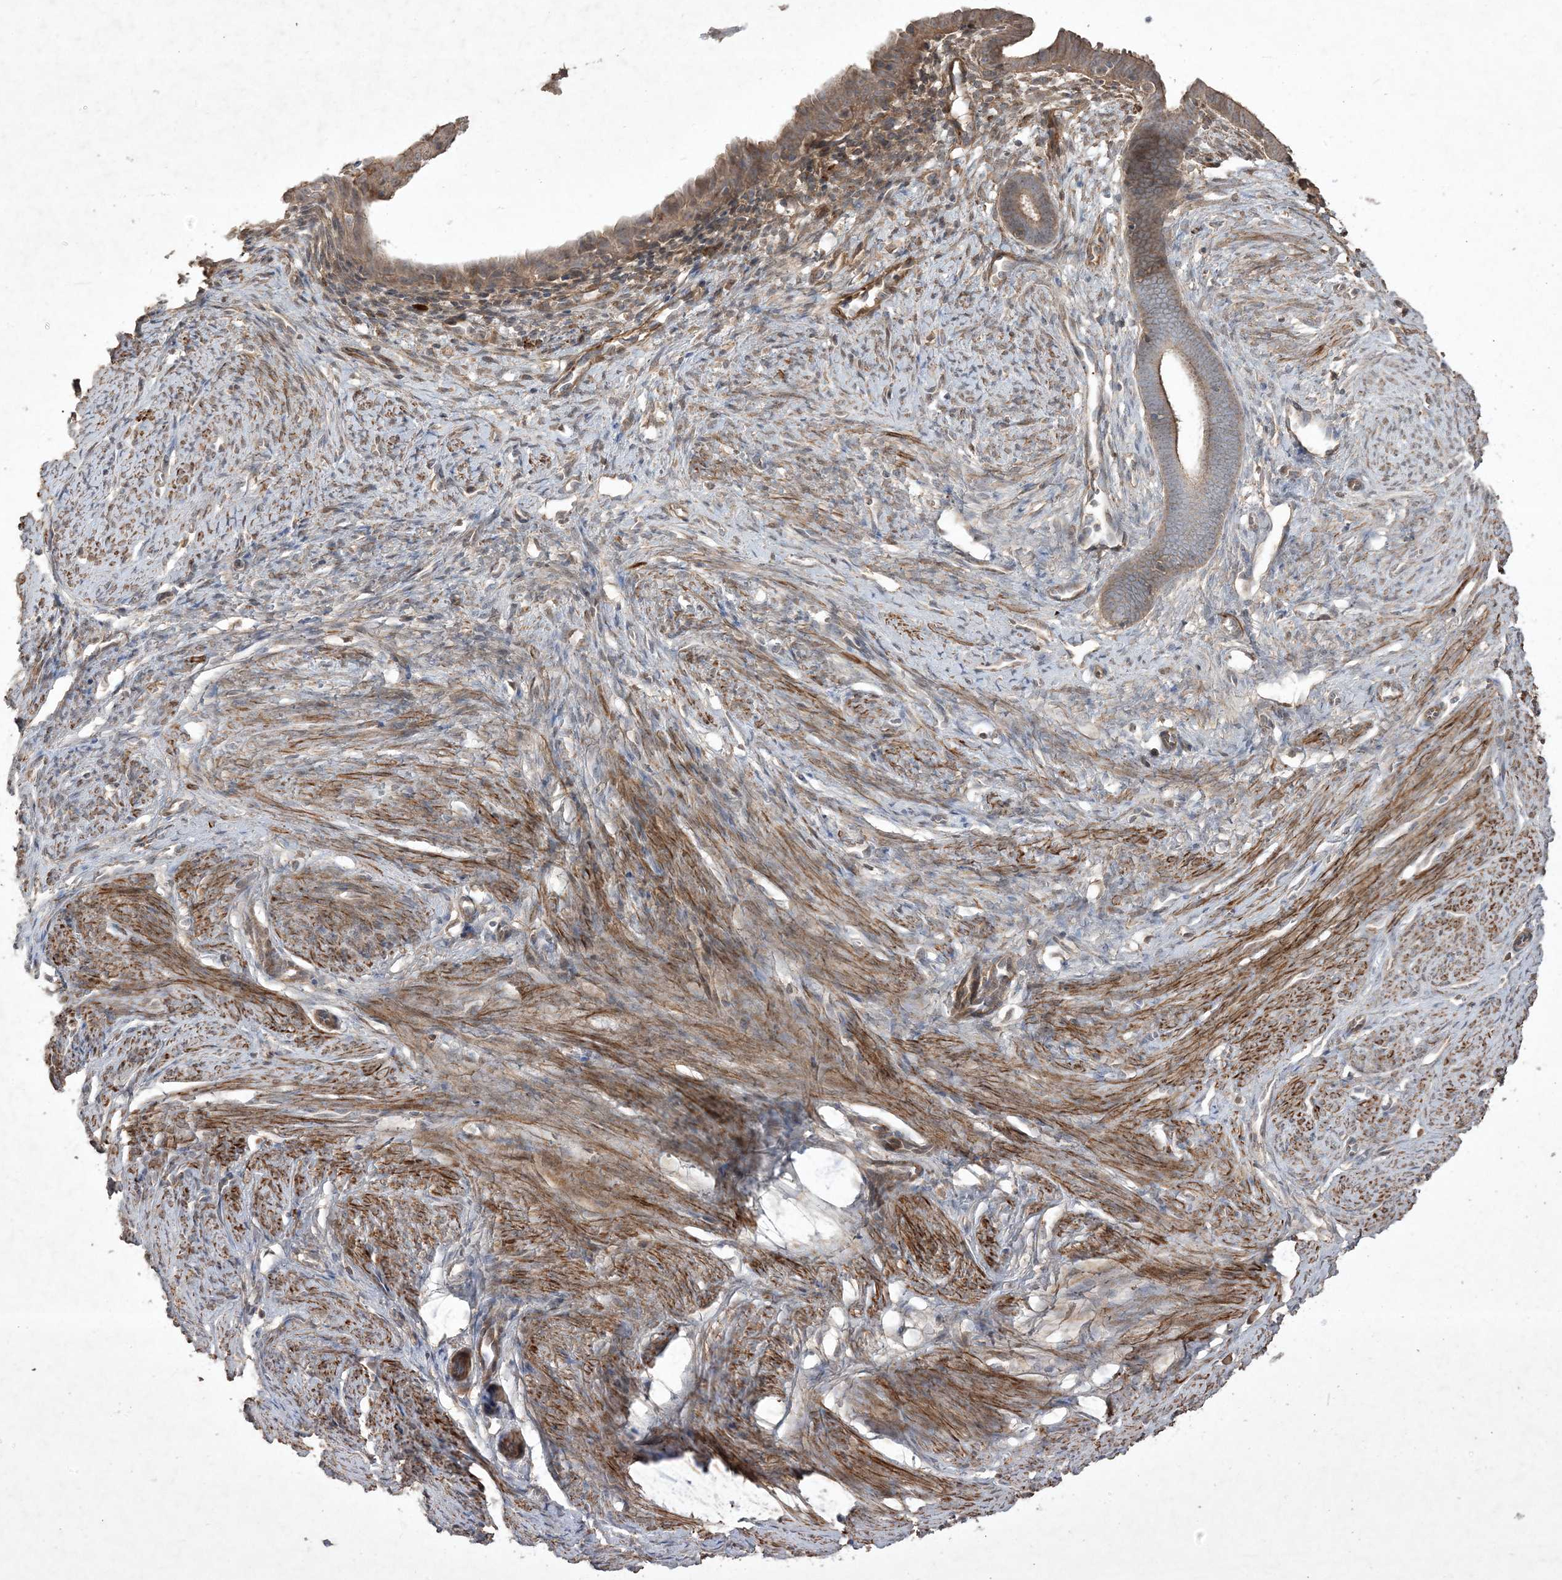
{"staining": {"intensity": "moderate", "quantity": "25%-75%", "location": "cytoplasmic/membranous"}, "tissue": "endometrial cancer", "cell_type": "Tumor cells", "image_type": "cancer", "snomed": [{"axis": "morphology", "description": "Adenocarcinoma, NOS"}, {"axis": "topography", "description": "Endometrium"}], "caption": "Immunohistochemistry staining of adenocarcinoma (endometrial), which demonstrates medium levels of moderate cytoplasmic/membranous positivity in about 25%-75% of tumor cells indicating moderate cytoplasmic/membranous protein staining. The staining was performed using DAB (3,3'-diaminobenzidine) (brown) for protein detection and nuclei were counterstained in hematoxylin (blue).", "gene": "PRRT3", "patient": {"sex": "female", "age": 51}}